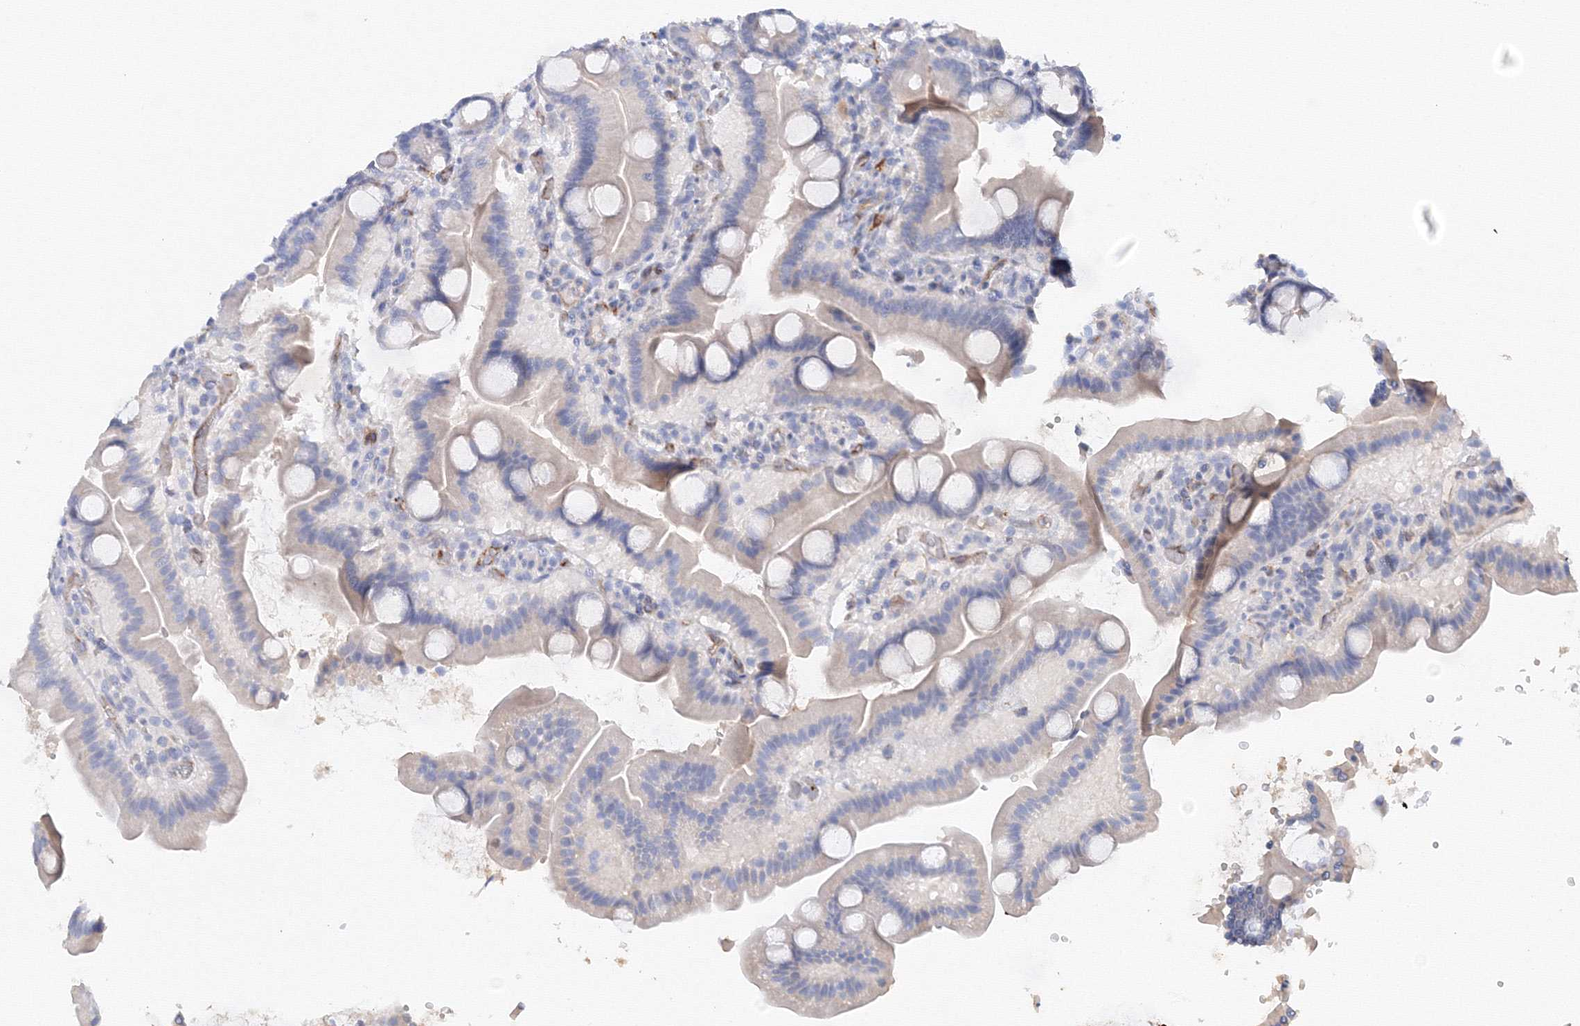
{"staining": {"intensity": "negative", "quantity": "none", "location": "none"}, "tissue": "duodenum", "cell_type": "Glandular cells", "image_type": "normal", "snomed": [{"axis": "morphology", "description": "Normal tissue, NOS"}, {"axis": "topography", "description": "Duodenum"}], "caption": "Duodenum was stained to show a protein in brown. There is no significant staining in glandular cells. Nuclei are stained in blue.", "gene": "TAMM41", "patient": {"sex": "male", "age": 55}}